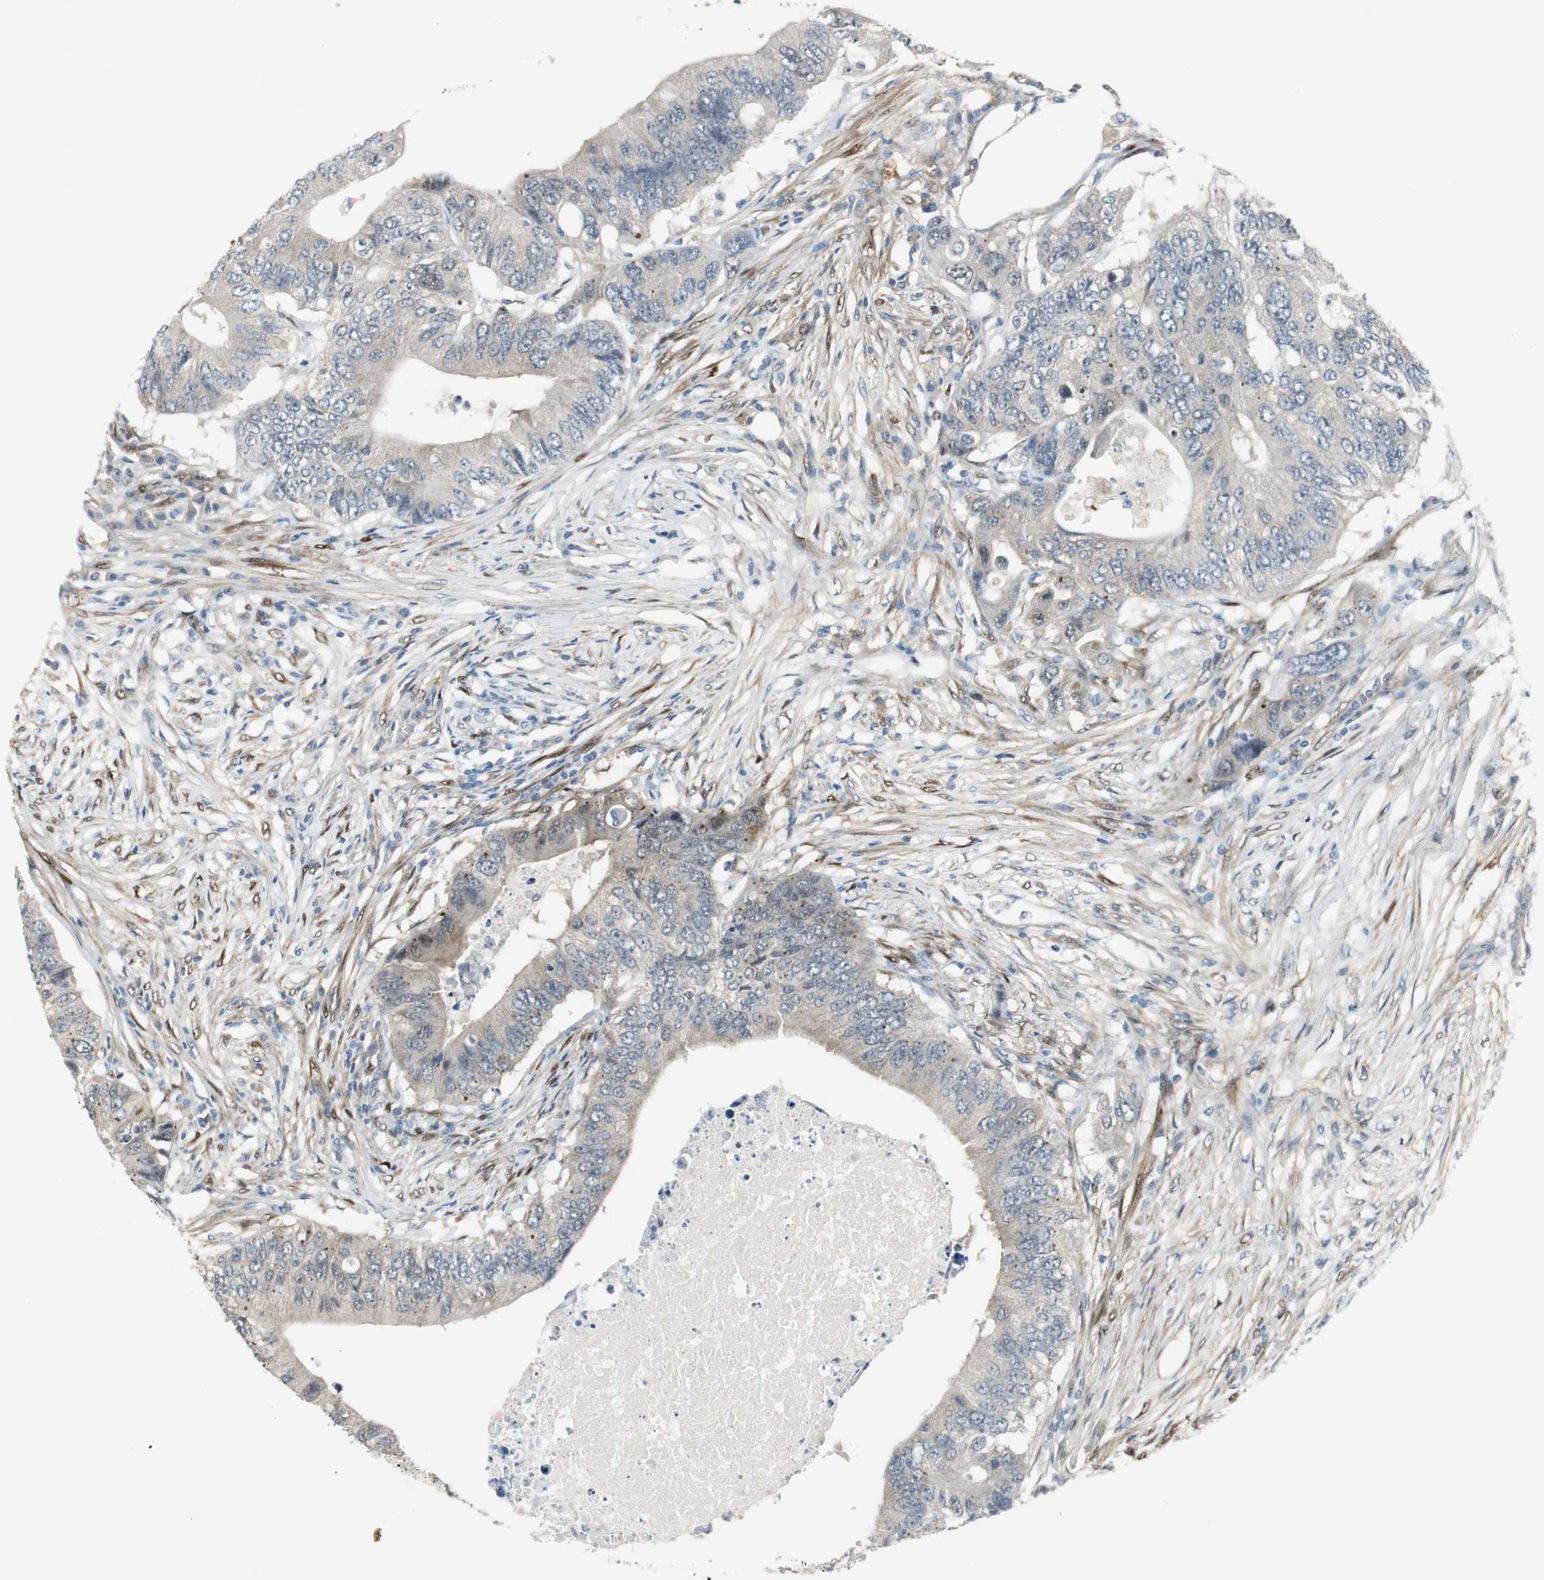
{"staining": {"intensity": "weak", "quantity": "25%-75%", "location": "cytoplasmic/membranous"}, "tissue": "colorectal cancer", "cell_type": "Tumor cells", "image_type": "cancer", "snomed": [{"axis": "morphology", "description": "Adenocarcinoma, NOS"}, {"axis": "topography", "description": "Colon"}], "caption": "Adenocarcinoma (colorectal) stained with a brown dye shows weak cytoplasmic/membranous positive positivity in about 25%-75% of tumor cells.", "gene": "FHL2", "patient": {"sex": "male", "age": 71}}